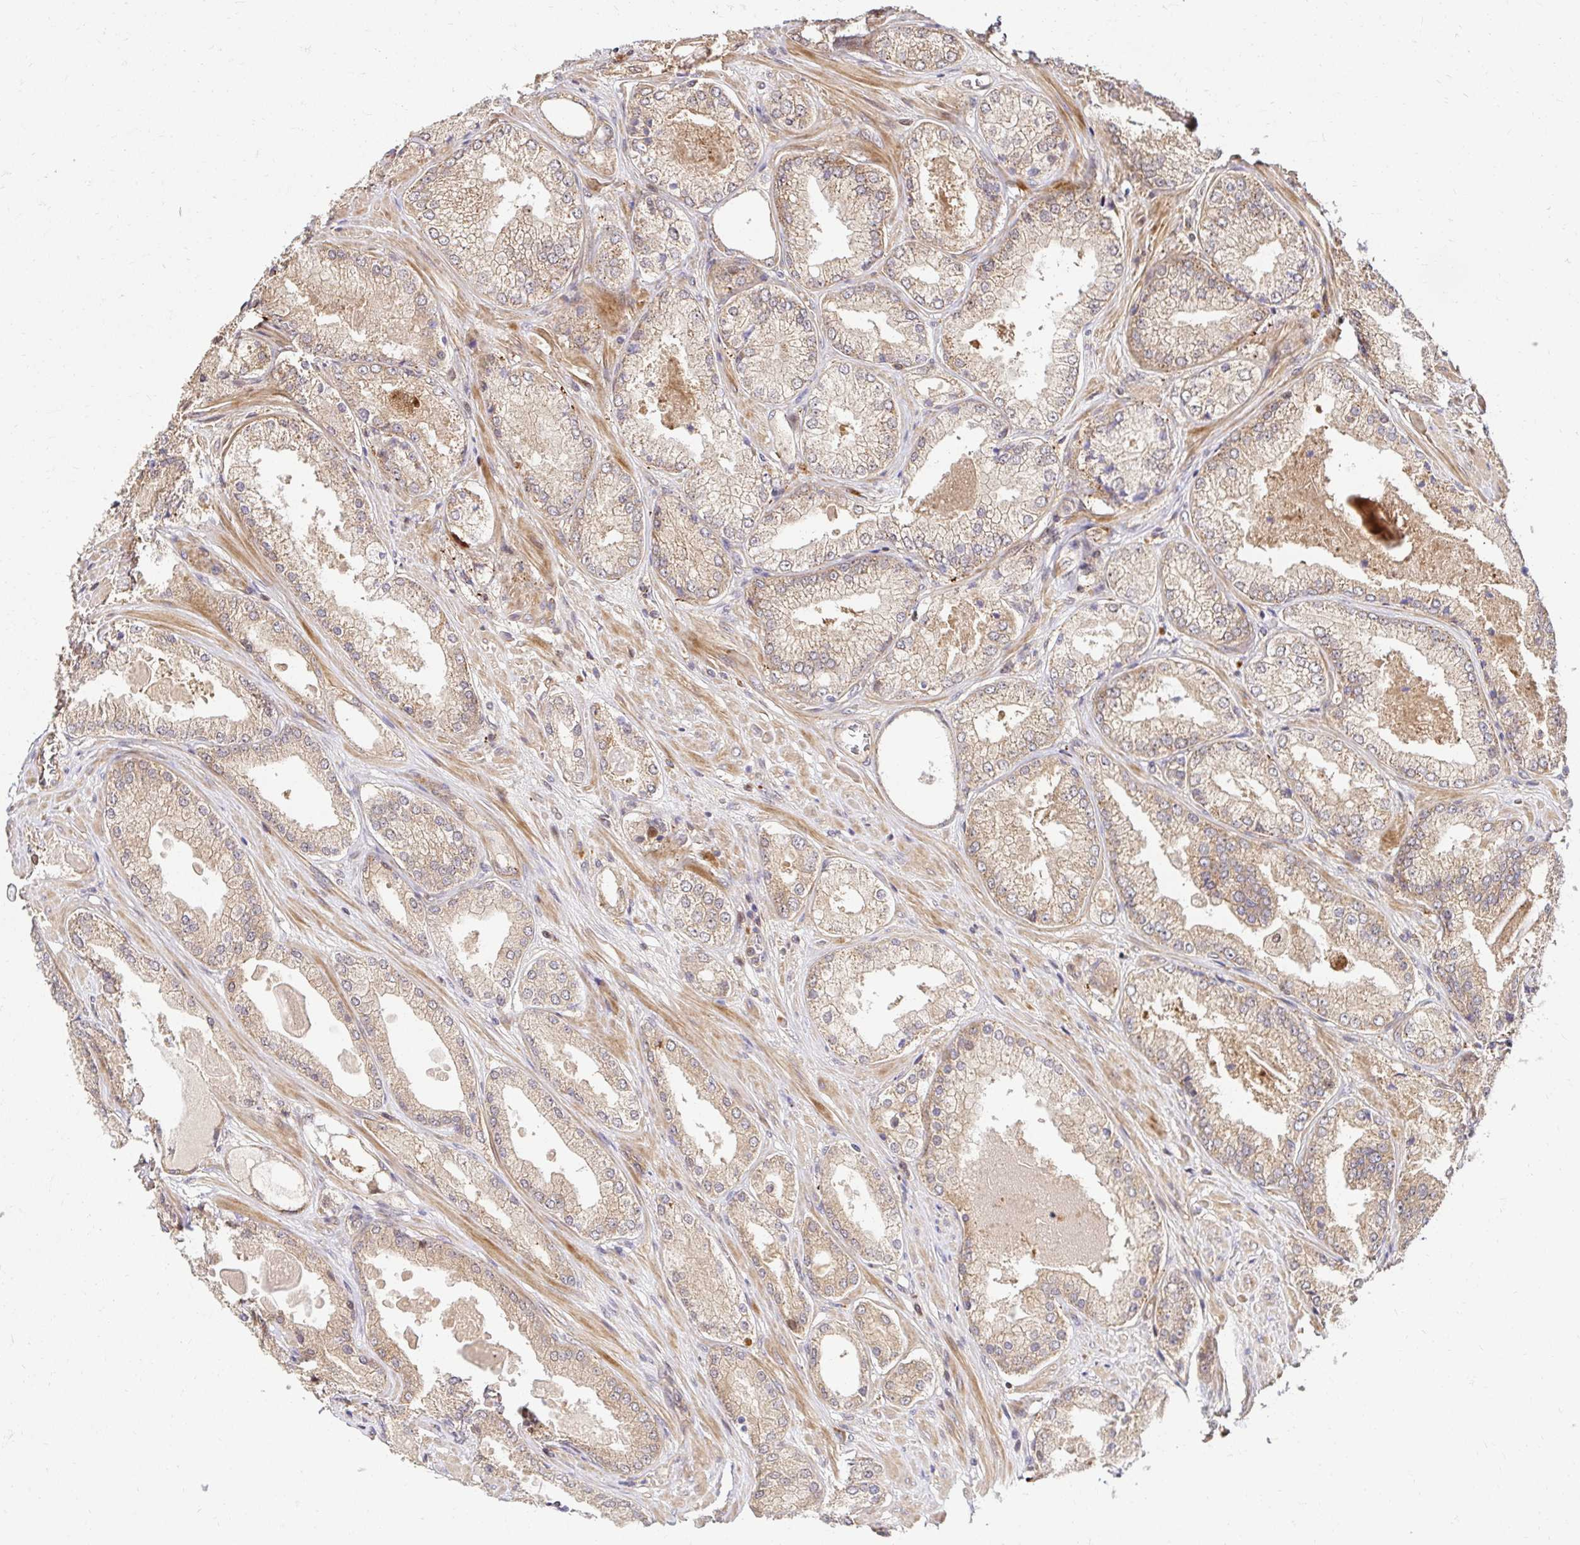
{"staining": {"intensity": "weak", "quantity": "25%-75%", "location": "cytoplasmic/membranous"}, "tissue": "prostate cancer", "cell_type": "Tumor cells", "image_type": "cancer", "snomed": [{"axis": "morphology", "description": "Adenocarcinoma, Low grade"}, {"axis": "topography", "description": "Prostate"}], "caption": "This photomicrograph reveals IHC staining of prostate cancer (adenocarcinoma (low-grade)), with low weak cytoplasmic/membranous staining in about 25%-75% of tumor cells.", "gene": "PSMA4", "patient": {"sex": "male", "age": 68}}